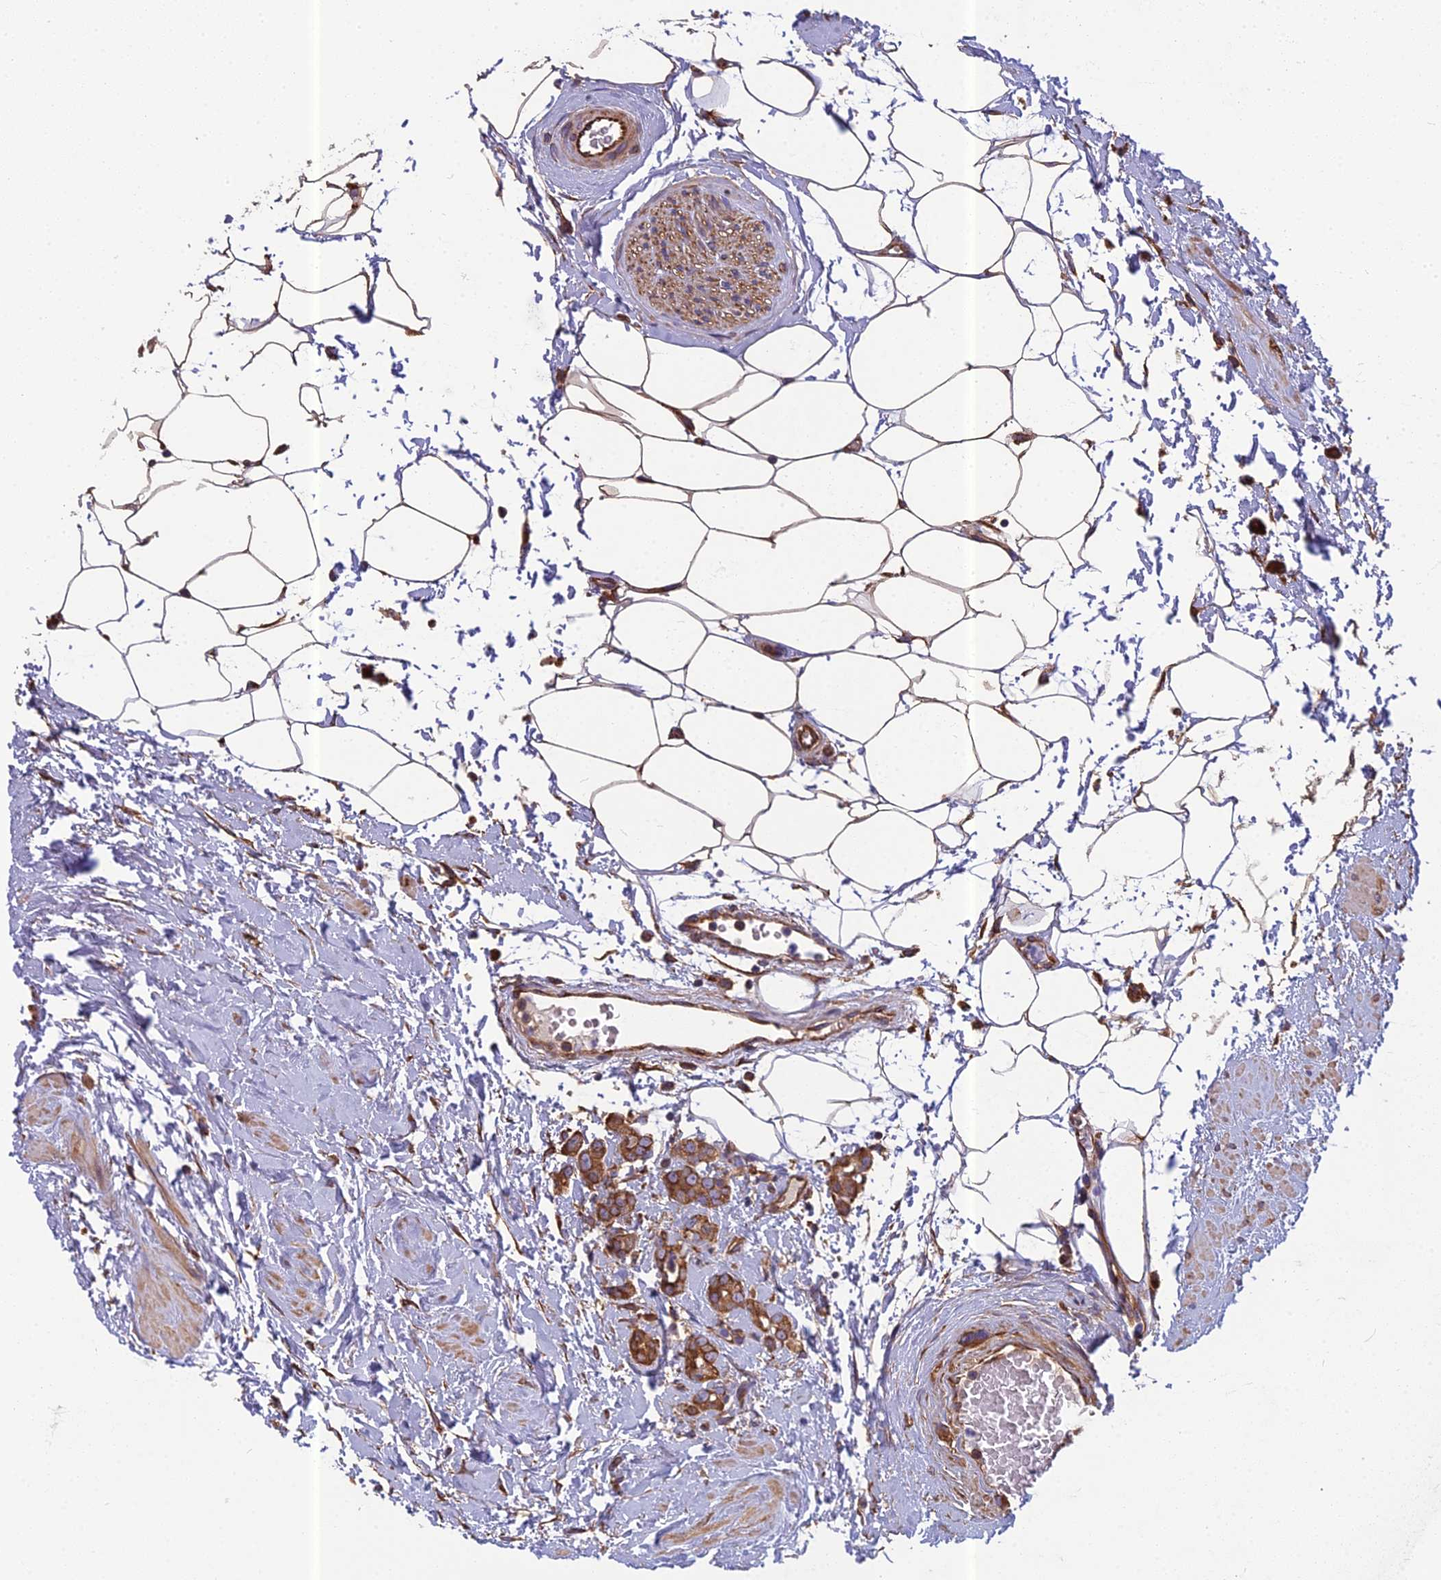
{"staining": {"intensity": "strong", "quantity": "25%-75%", "location": "cytoplasmic/membranous"}, "tissue": "prostate cancer", "cell_type": "Tumor cells", "image_type": "cancer", "snomed": [{"axis": "morphology", "description": "Adenocarcinoma, High grade"}, {"axis": "topography", "description": "Prostate"}], "caption": "Immunohistochemical staining of human prostate adenocarcinoma (high-grade) reveals high levels of strong cytoplasmic/membranous staining in approximately 25%-75% of tumor cells.", "gene": "SPDL1", "patient": {"sex": "male", "age": 63}}